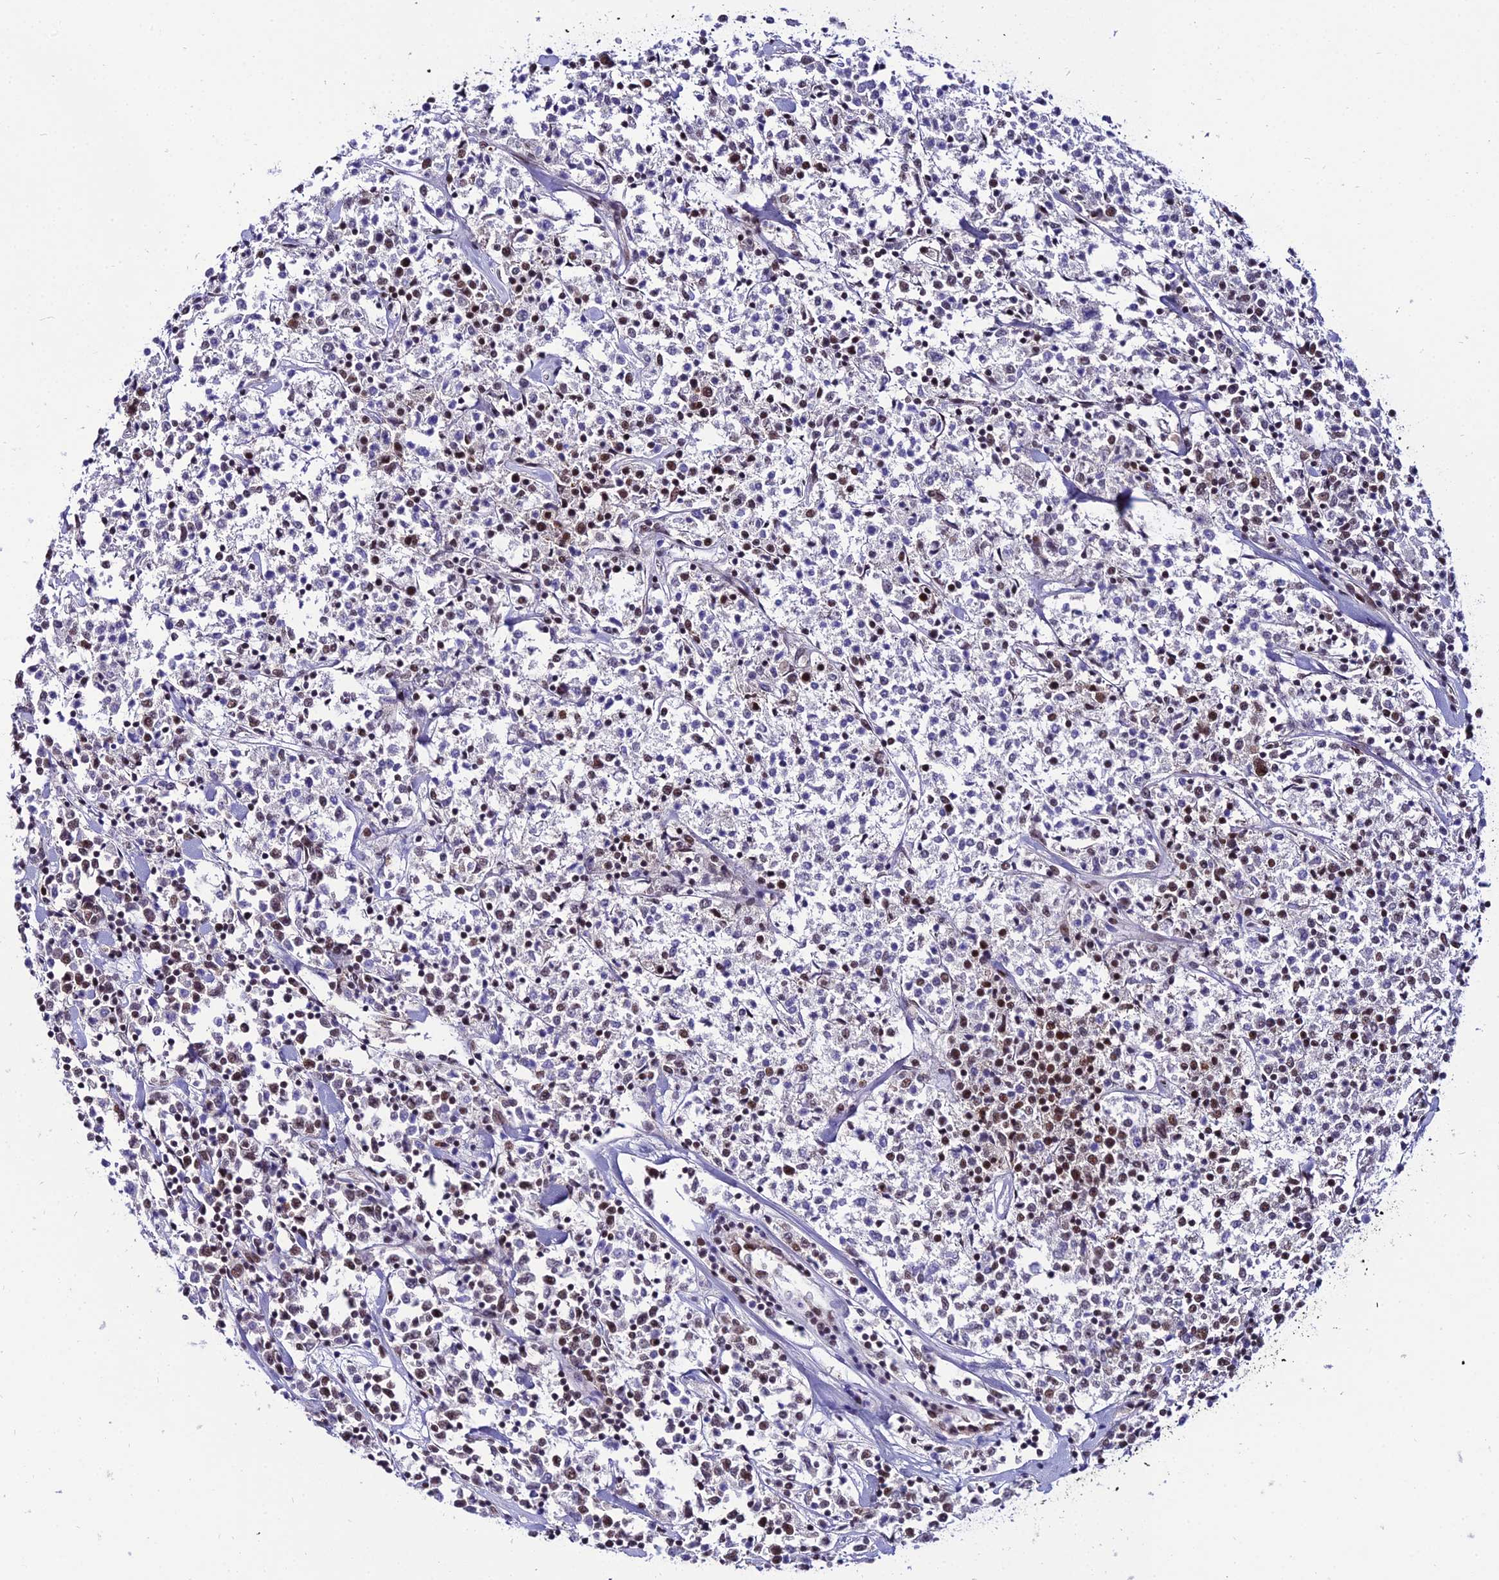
{"staining": {"intensity": "moderate", "quantity": "<25%", "location": "nuclear"}, "tissue": "lymphoma", "cell_type": "Tumor cells", "image_type": "cancer", "snomed": [{"axis": "morphology", "description": "Malignant lymphoma, non-Hodgkin's type, Low grade"}, {"axis": "topography", "description": "Small intestine"}], "caption": "Immunohistochemistry (DAB) staining of human low-grade malignant lymphoma, non-Hodgkin's type exhibits moderate nuclear protein positivity in about <25% of tumor cells. Immunohistochemistry stains the protein in brown and the nuclei are stained blue.", "gene": "RBM12", "patient": {"sex": "female", "age": 59}}